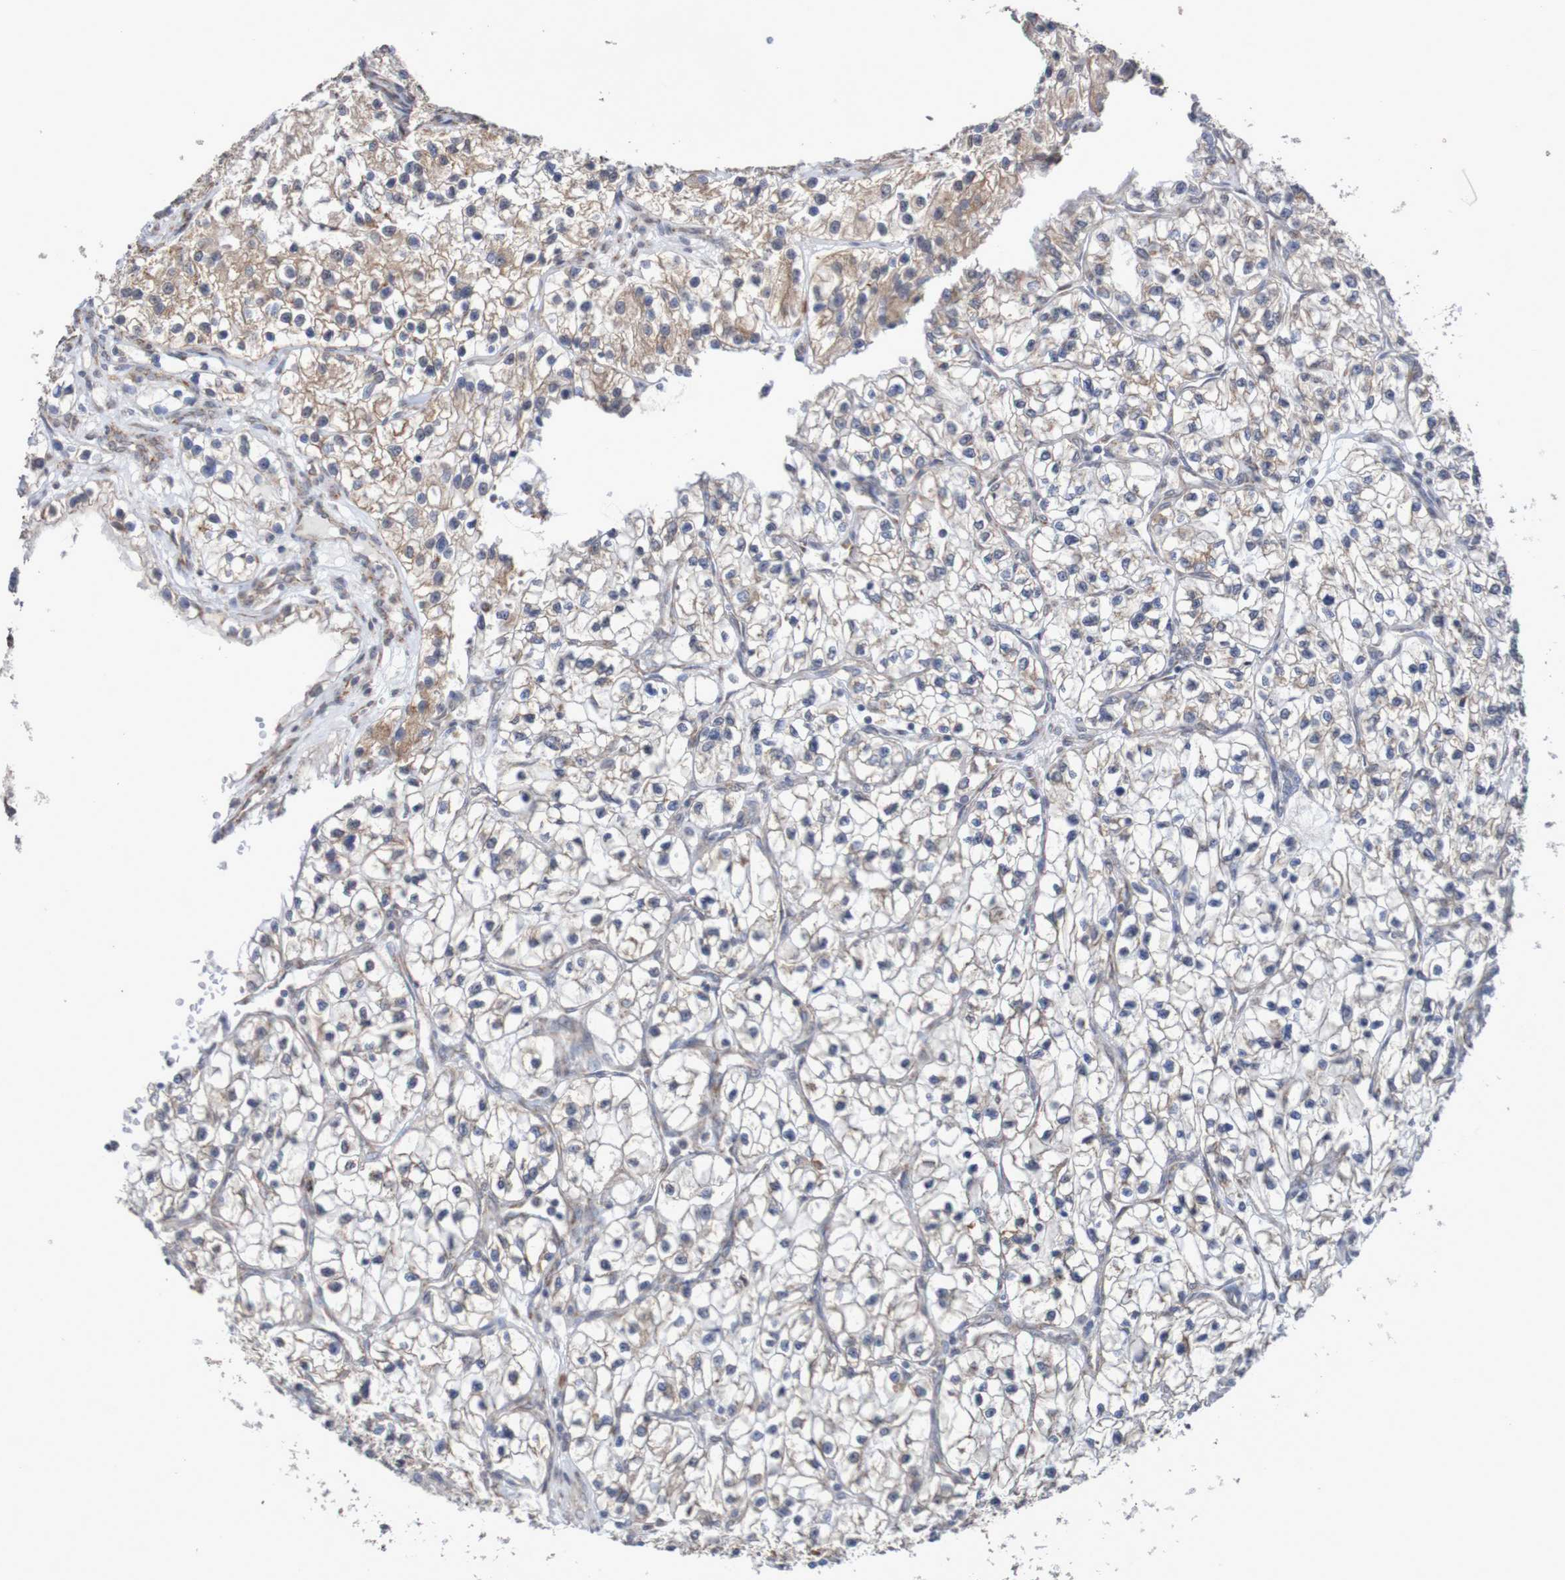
{"staining": {"intensity": "moderate", "quantity": "25%-75%", "location": "cytoplasmic/membranous"}, "tissue": "renal cancer", "cell_type": "Tumor cells", "image_type": "cancer", "snomed": [{"axis": "morphology", "description": "Adenocarcinoma, NOS"}, {"axis": "topography", "description": "Kidney"}], "caption": "The micrograph exhibits immunohistochemical staining of renal cancer. There is moderate cytoplasmic/membranous expression is seen in approximately 25%-75% of tumor cells.", "gene": "DVL1", "patient": {"sex": "female", "age": 57}}